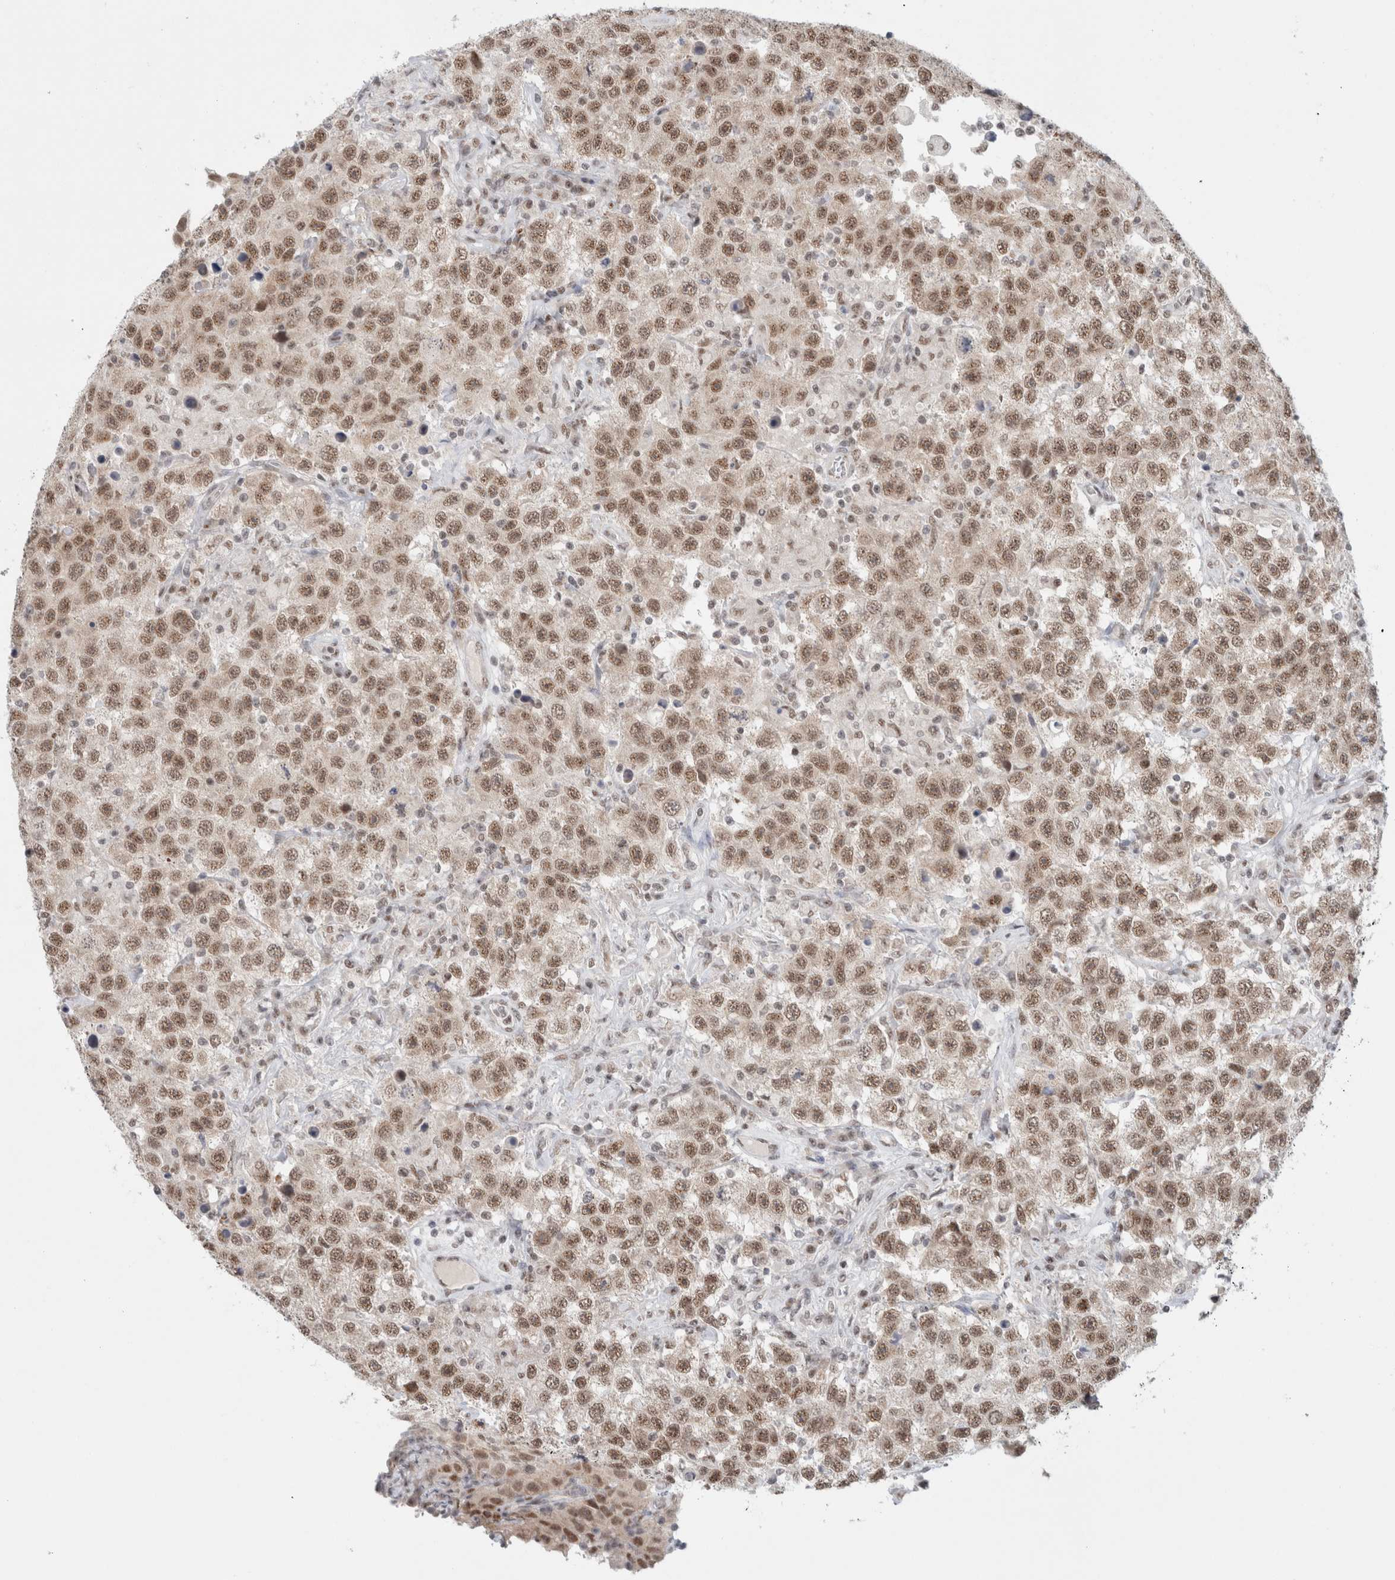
{"staining": {"intensity": "moderate", "quantity": ">75%", "location": "nuclear"}, "tissue": "testis cancer", "cell_type": "Tumor cells", "image_type": "cancer", "snomed": [{"axis": "morphology", "description": "Seminoma, NOS"}, {"axis": "topography", "description": "Testis"}], "caption": "Immunohistochemical staining of seminoma (testis) exhibits medium levels of moderate nuclear staining in approximately >75% of tumor cells.", "gene": "TRMT12", "patient": {"sex": "male", "age": 41}}